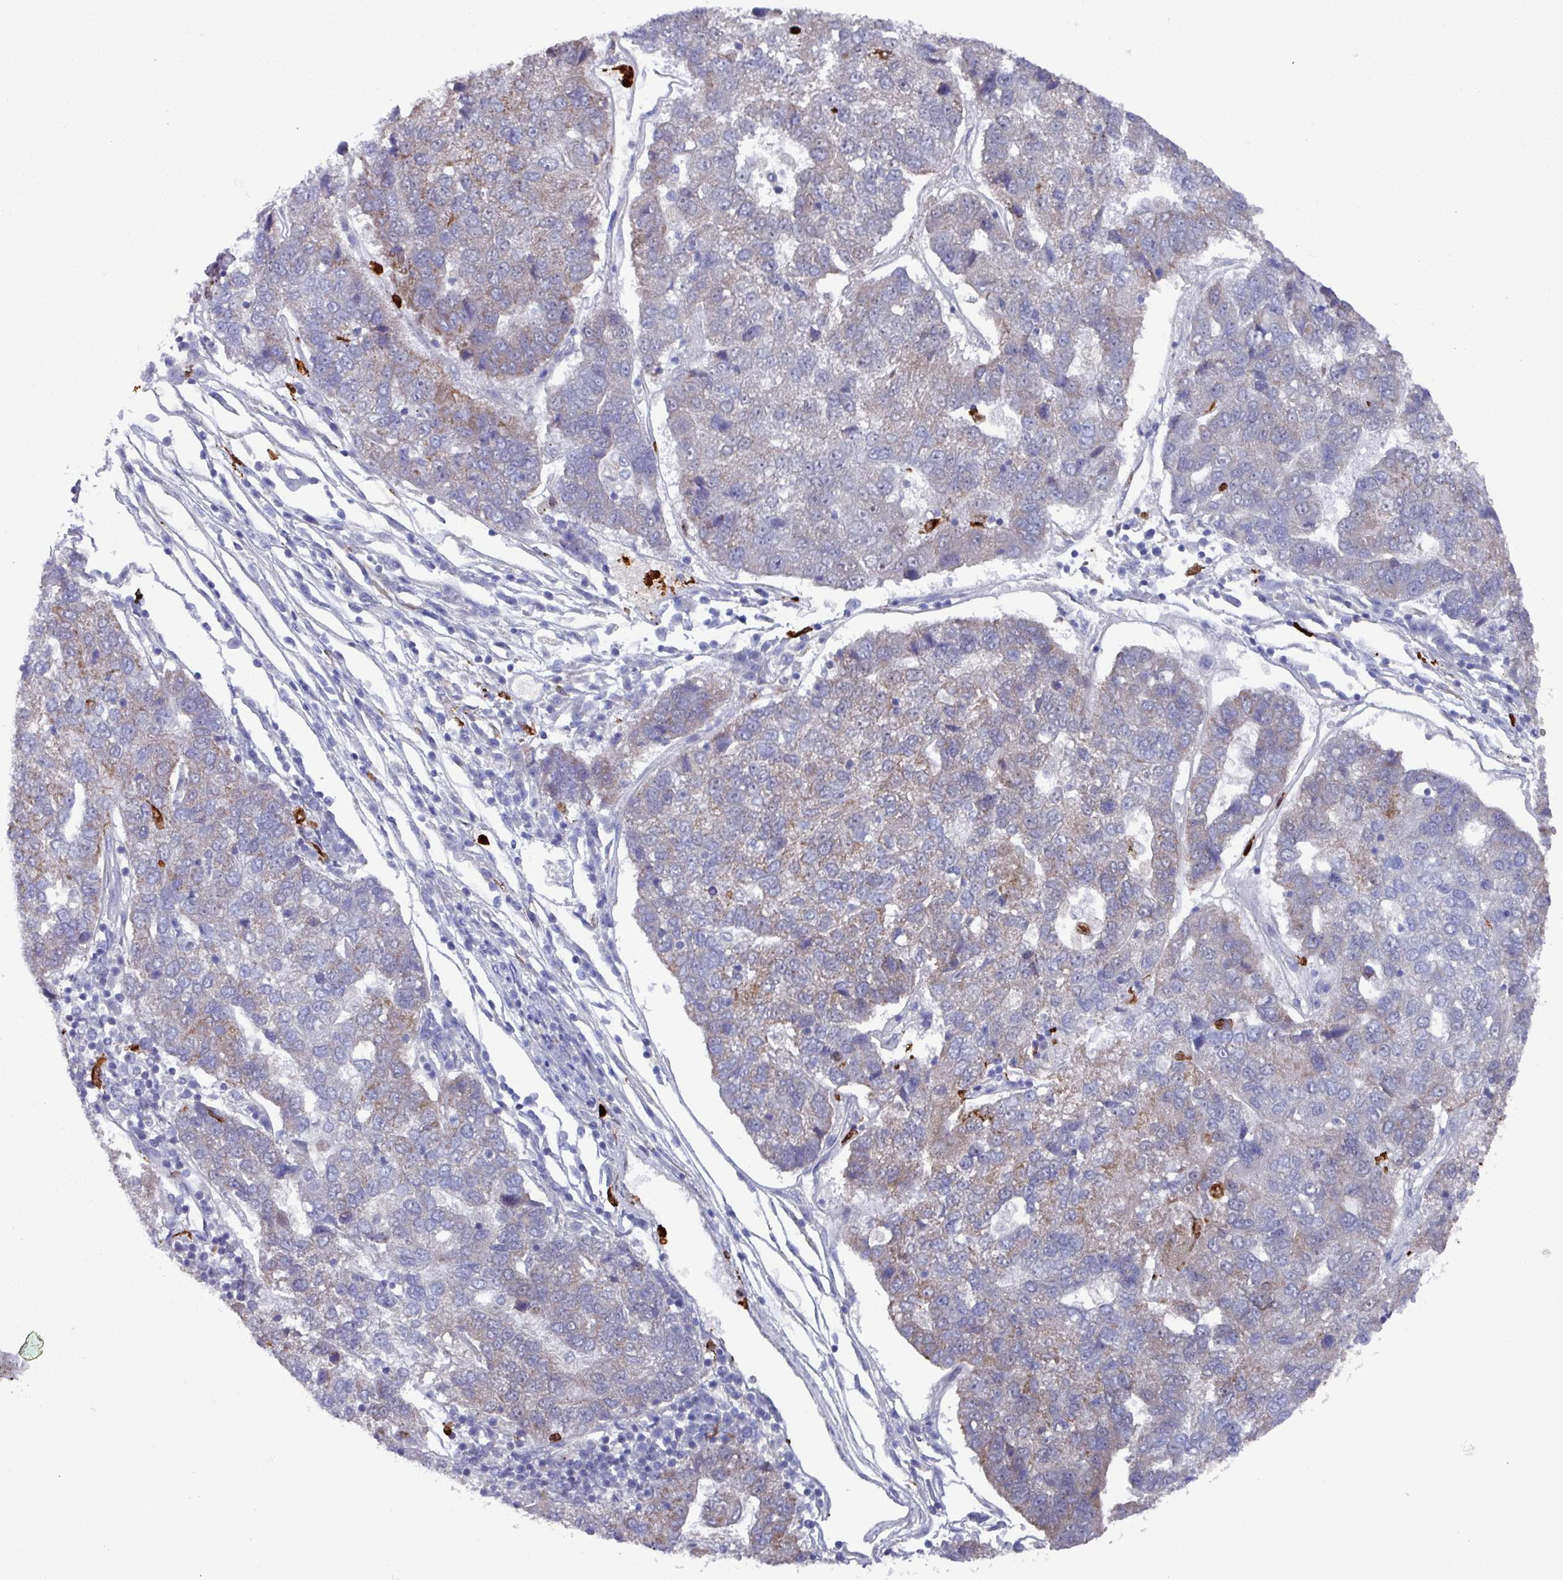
{"staining": {"intensity": "weak", "quantity": "25%-75%", "location": "cytoplasmic/membranous"}, "tissue": "pancreatic cancer", "cell_type": "Tumor cells", "image_type": "cancer", "snomed": [{"axis": "morphology", "description": "Adenocarcinoma, NOS"}, {"axis": "topography", "description": "Pancreas"}], "caption": "Pancreatic cancer (adenocarcinoma) stained with a protein marker displays weak staining in tumor cells.", "gene": "UQCC2", "patient": {"sex": "female", "age": 61}}